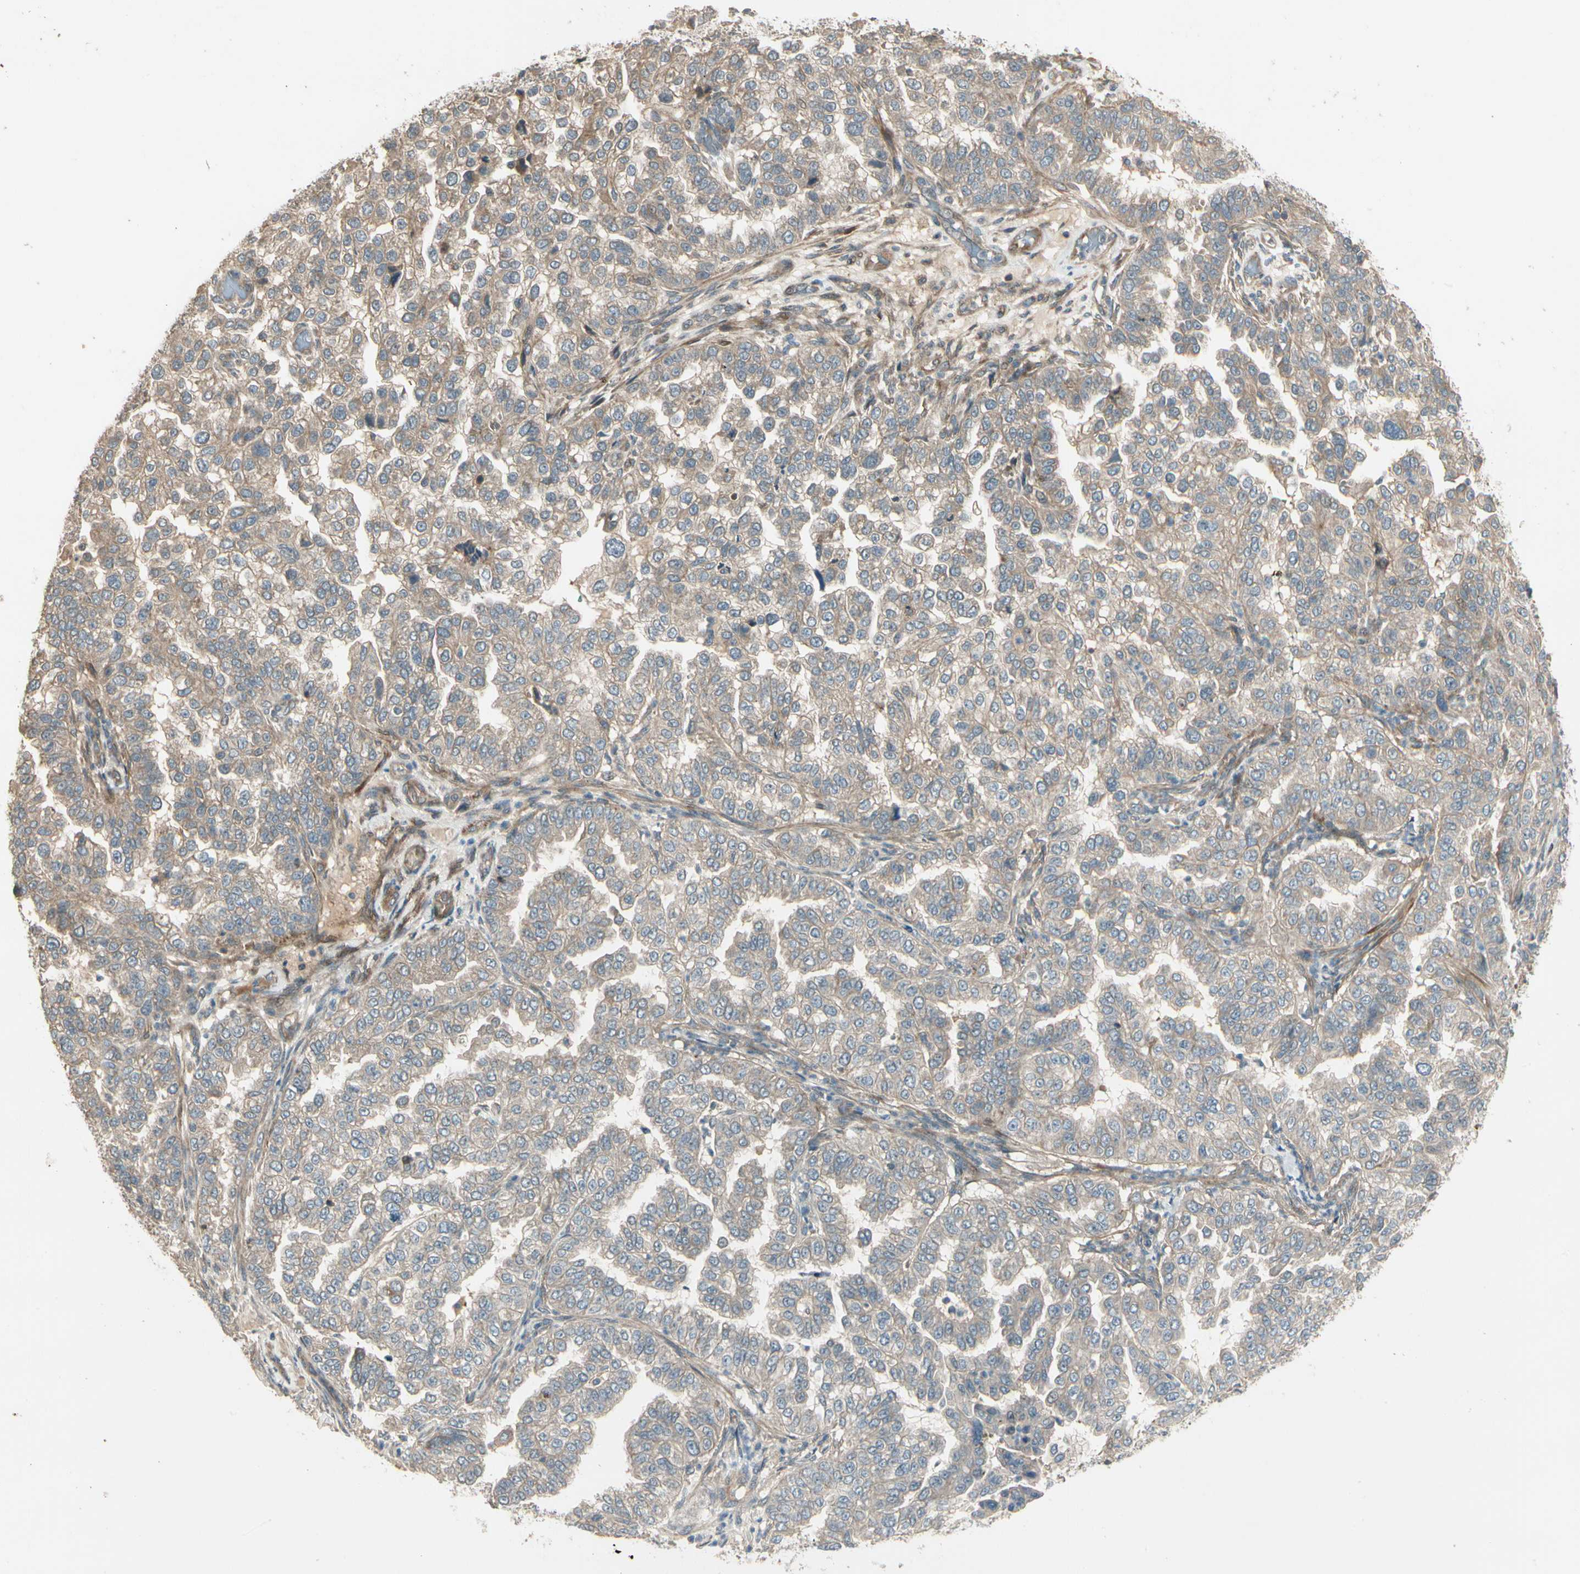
{"staining": {"intensity": "weak", "quantity": ">75%", "location": "cytoplasmic/membranous"}, "tissue": "endometrial cancer", "cell_type": "Tumor cells", "image_type": "cancer", "snomed": [{"axis": "morphology", "description": "Adenocarcinoma, NOS"}, {"axis": "topography", "description": "Endometrium"}], "caption": "Immunohistochemical staining of human endometrial cancer (adenocarcinoma) reveals low levels of weak cytoplasmic/membranous staining in approximately >75% of tumor cells.", "gene": "ACVR1", "patient": {"sex": "female", "age": 85}}